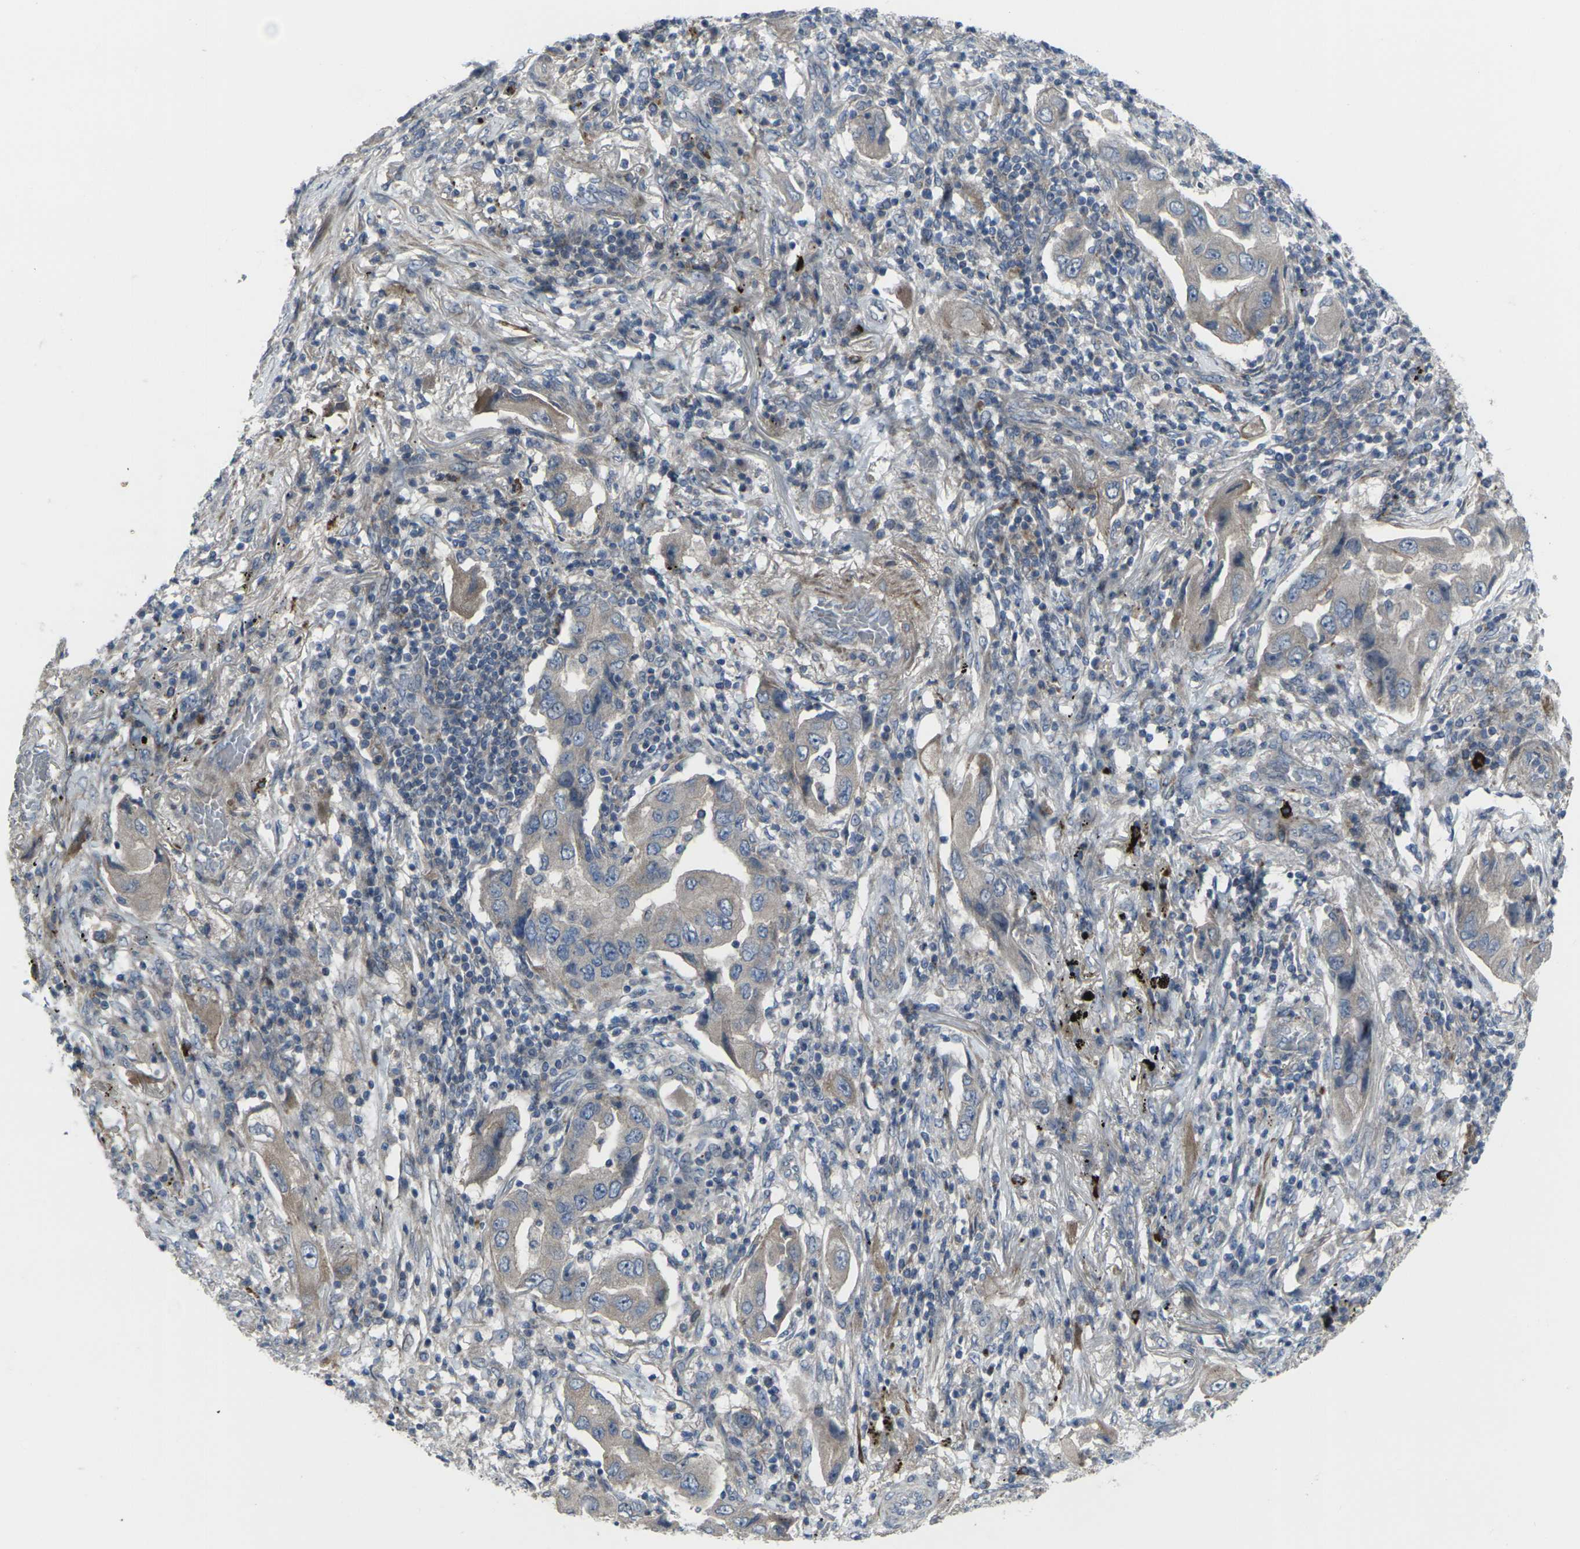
{"staining": {"intensity": "weak", "quantity": ">75%", "location": "cytoplasmic/membranous"}, "tissue": "lung cancer", "cell_type": "Tumor cells", "image_type": "cancer", "snomed": [{"axis": "morphology", "description": "Adenocarcinoma, NOS"}, {"axis": "topography", "description": "Lung"}], "caption": "The immunohistochemical stain labels weak cytoplasmic/membranous staining in tumor cells of lung cancer tissue. (DAB = brown stain, brightfield microscopy at high magnification).", "gene": "CCR10", "patient": {"sex": "female", "age": 65}}